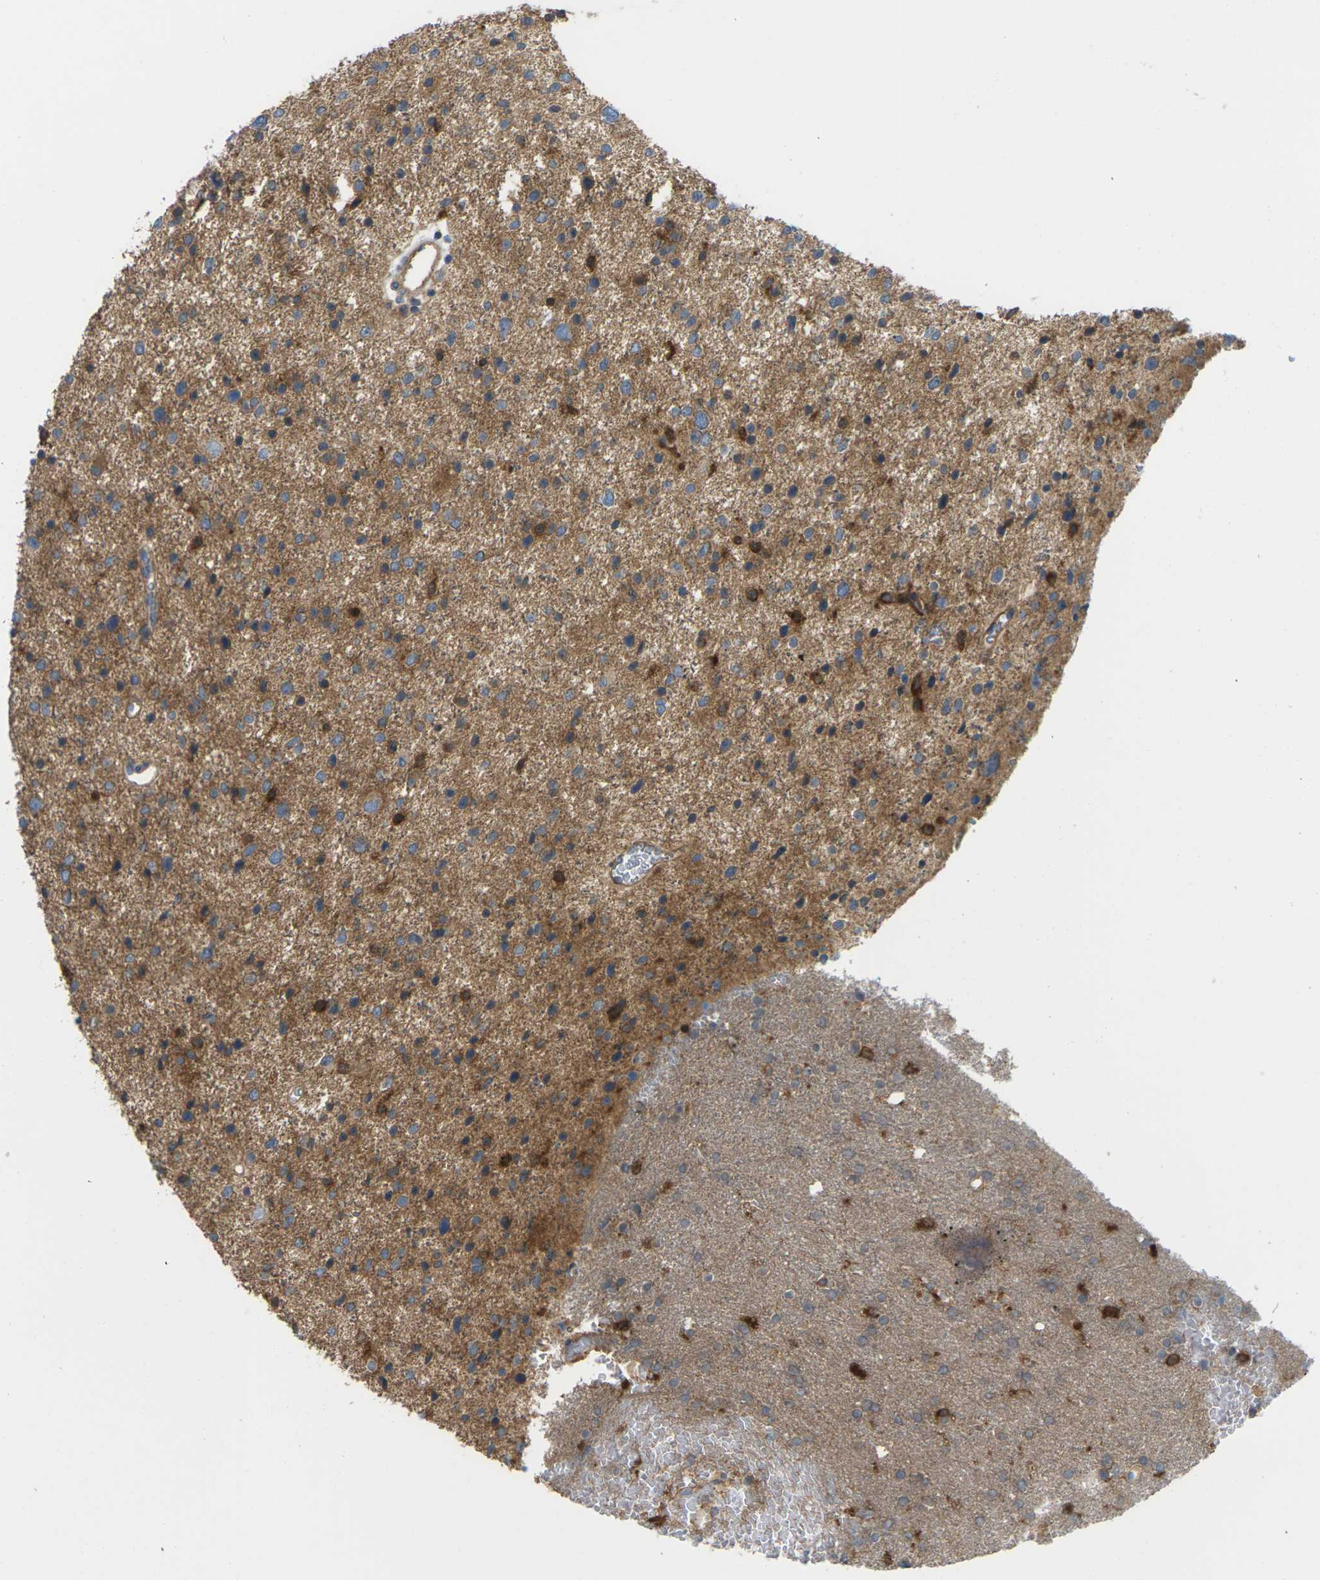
{"staining": {"intensity": "moderate", "quantity": "25%-75%", "location": "cytoplasmic/membranous"}, "tissue": "glioma", "cell_type": "Tumor cells", "image_type": "cancer", "snomed": [{"axis": "morphology", "description": "Glioma, malignant, Low grade"}, {"axis": "topography", "description": "Brain"}], "caption": "The micrograph demonstrates immunohistochemical staining of glioma. There is moderate cytoplasmic/membranous positivity is seen in about 25%-75% of tumor cells. (DAB = brown stain, brightfield microscopy at high magnification).", "gene": "TIAM1", "patient": {"sex": "female", "age": 37}}